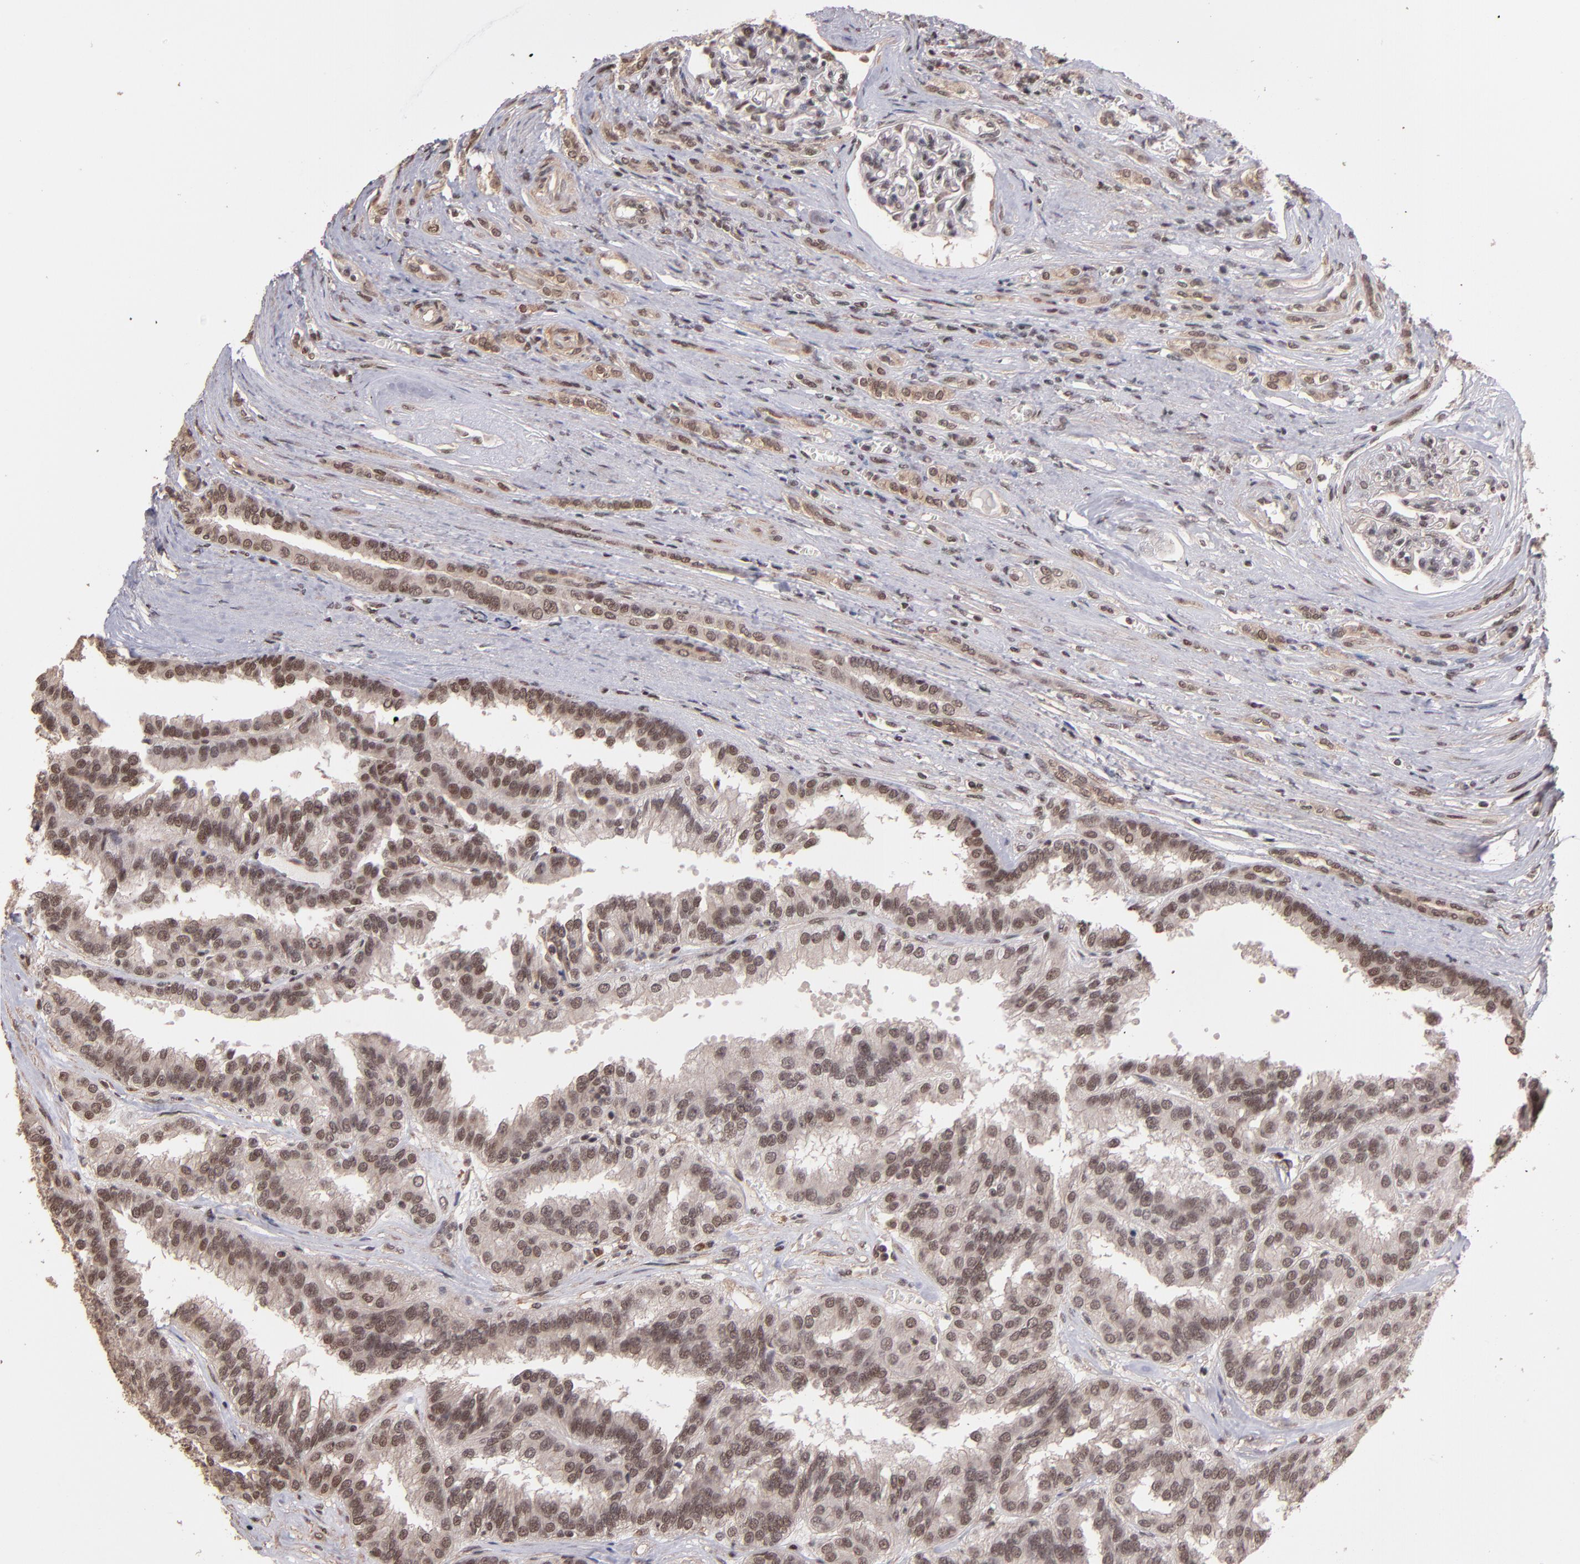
{"staining": {"intensity": "moderate", "quantity": ">75%", "location": "nuclear"}, "tissue": "renal cancer", "cell_type": "Tumor cells", "image_type": "cancer", "snomed": [{"axis": "morphology", "description": "Adenocarcinoma, NOS"}, {"axis": "topography", "description": "Kidney"}], "caption": "Immunohistochemistry micrograph of renal adenocarcinoma stained for a protein (brown), which shows medium levels of moderate nuclear expression in about >75% of tumor cells.", "gene": "TERF2", "patient": {"sex": "male", "age": 46}}